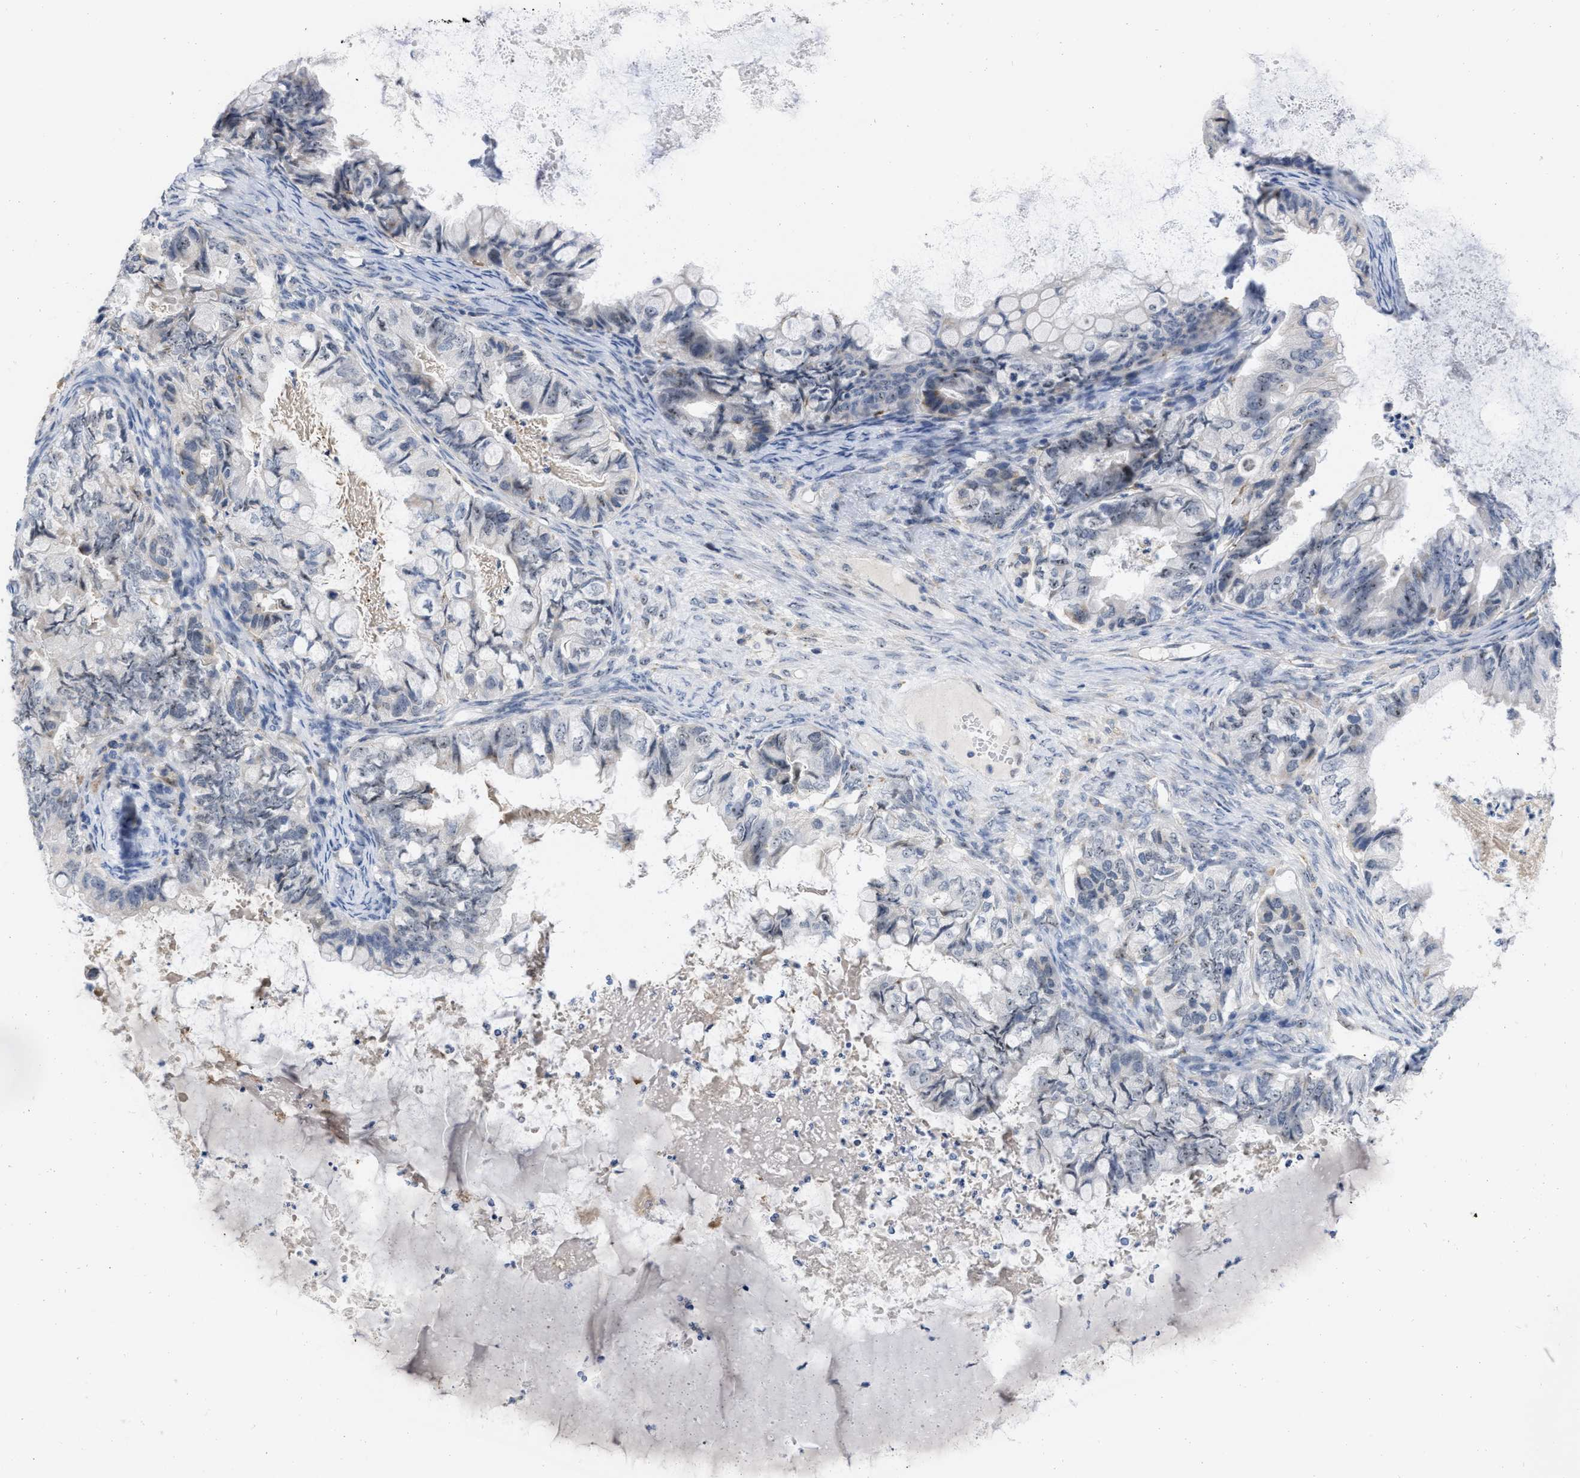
{"staining": {"intensity": "negative", "quantity": "none", "location": "none"}, "tissue": "ovarian cancer", "cell_type": "Tumor cells", "image_type": "cancer", "snomed": [{"axis": "morphology", "description": "Cystadenocarcinoma, mucinous, NOS"}, {"axis": "topography", "description": "Ovary"}], "caption": "A high-resolution histopathology image shows IHC staining of ovarian cancer (mucinous cystadenocarcinoma), which shows no significant expression in tumor cells. (Brightfield microscopy of DAB IHC at high magnification).", "gene": "ELAC2", "patient": {"sex": "female", "age": 80}}